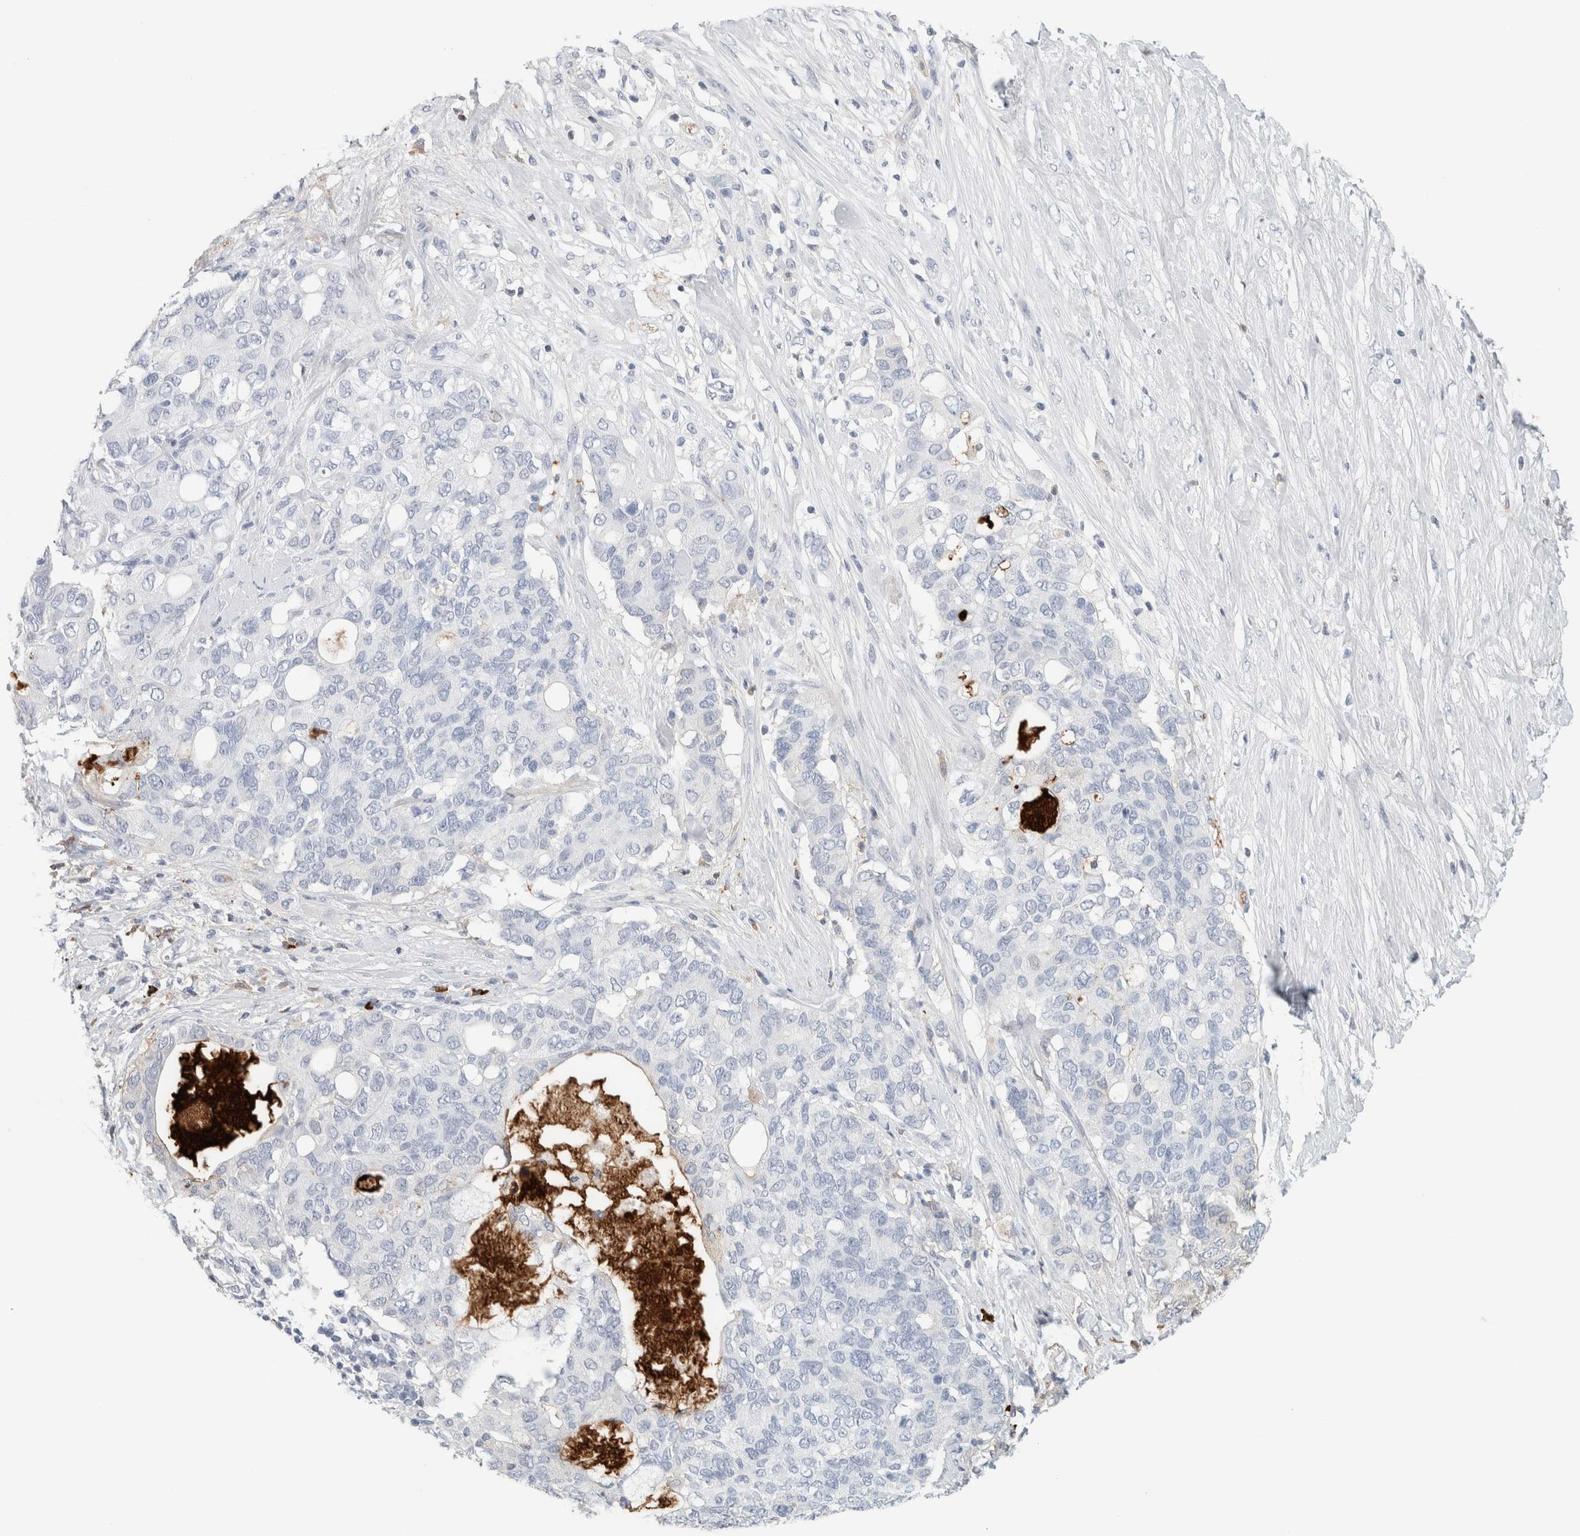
{"staining": {"intensity": "negative", "quantity": "none", "location": "none"}, "tissue": "pancreatic cancer", "cell_type": "Tumor cells", "image_type": "cancer", "snomed": [{"axis": "morphology", "description": "Adenocarcinoma, NOS"}, {"axis": "topography", "description": "Pancreas"}], "caption": "This is an immunohistochemistry (IHC) micrograph of human pancreatic cancer (adenocarcinoma). There is no positivity in tumor cells.", "gene": "IL6", "patient": {"sex": "female", "age": 56}}